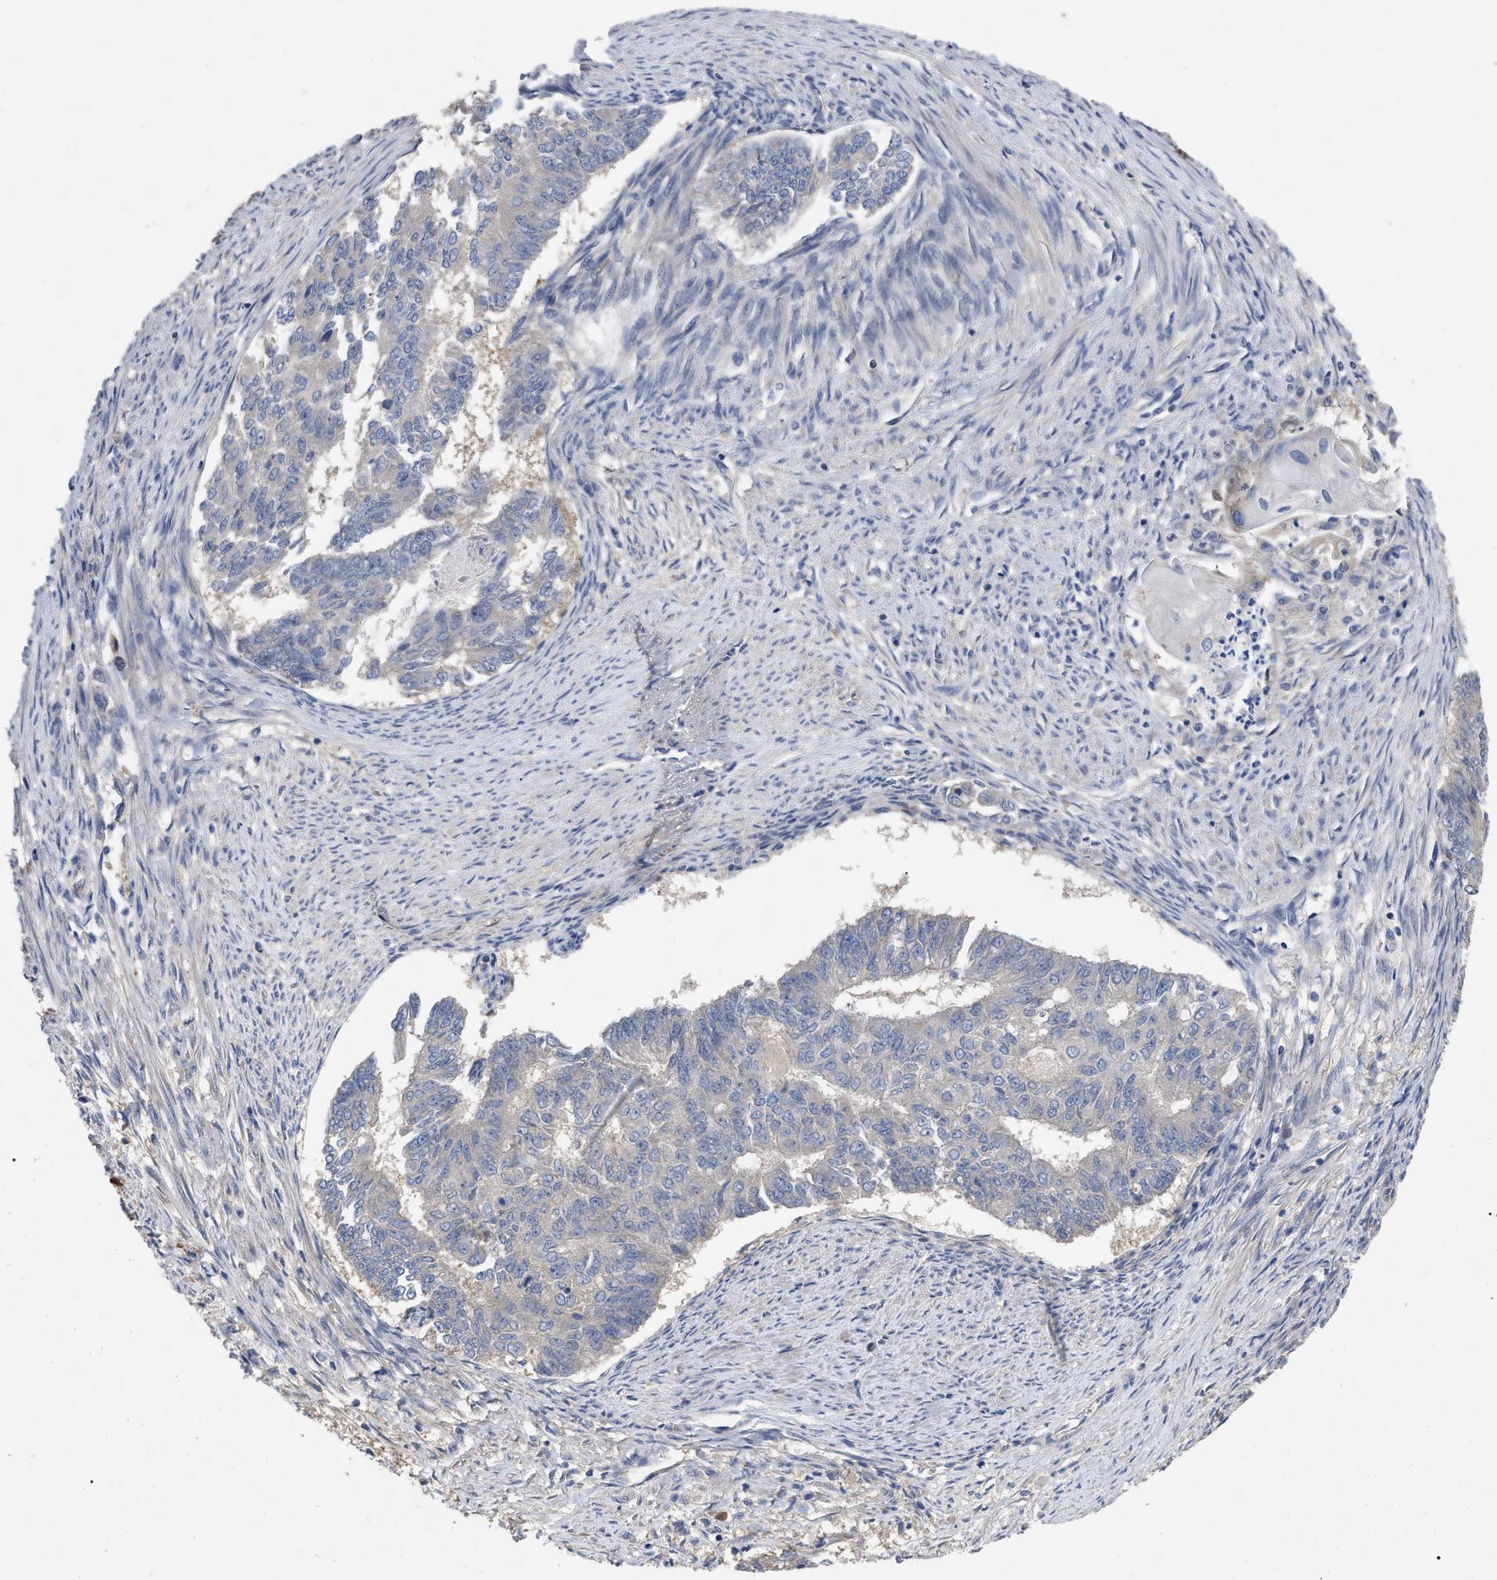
{"staining": {"intensity": "negative", "quantity": "none", "location": "none"}, "tissue": "endometrial cancer", "cell_type": "Tumor cells", "image_type": "cancer", "snomed": [{"axis": "morphology", "description": "Adenocarcinoma, NOS"}, {"axis": "topography", "description": "Endometrium"}], "caption": "High power microscopy histopathology image of an immunohistochemistry photomicrograph of endometrial cancer, revealing no significant staining in tumor cells.", "gene": "RAP1GDS1", "patient": {"sex": "female", "age": 32}}